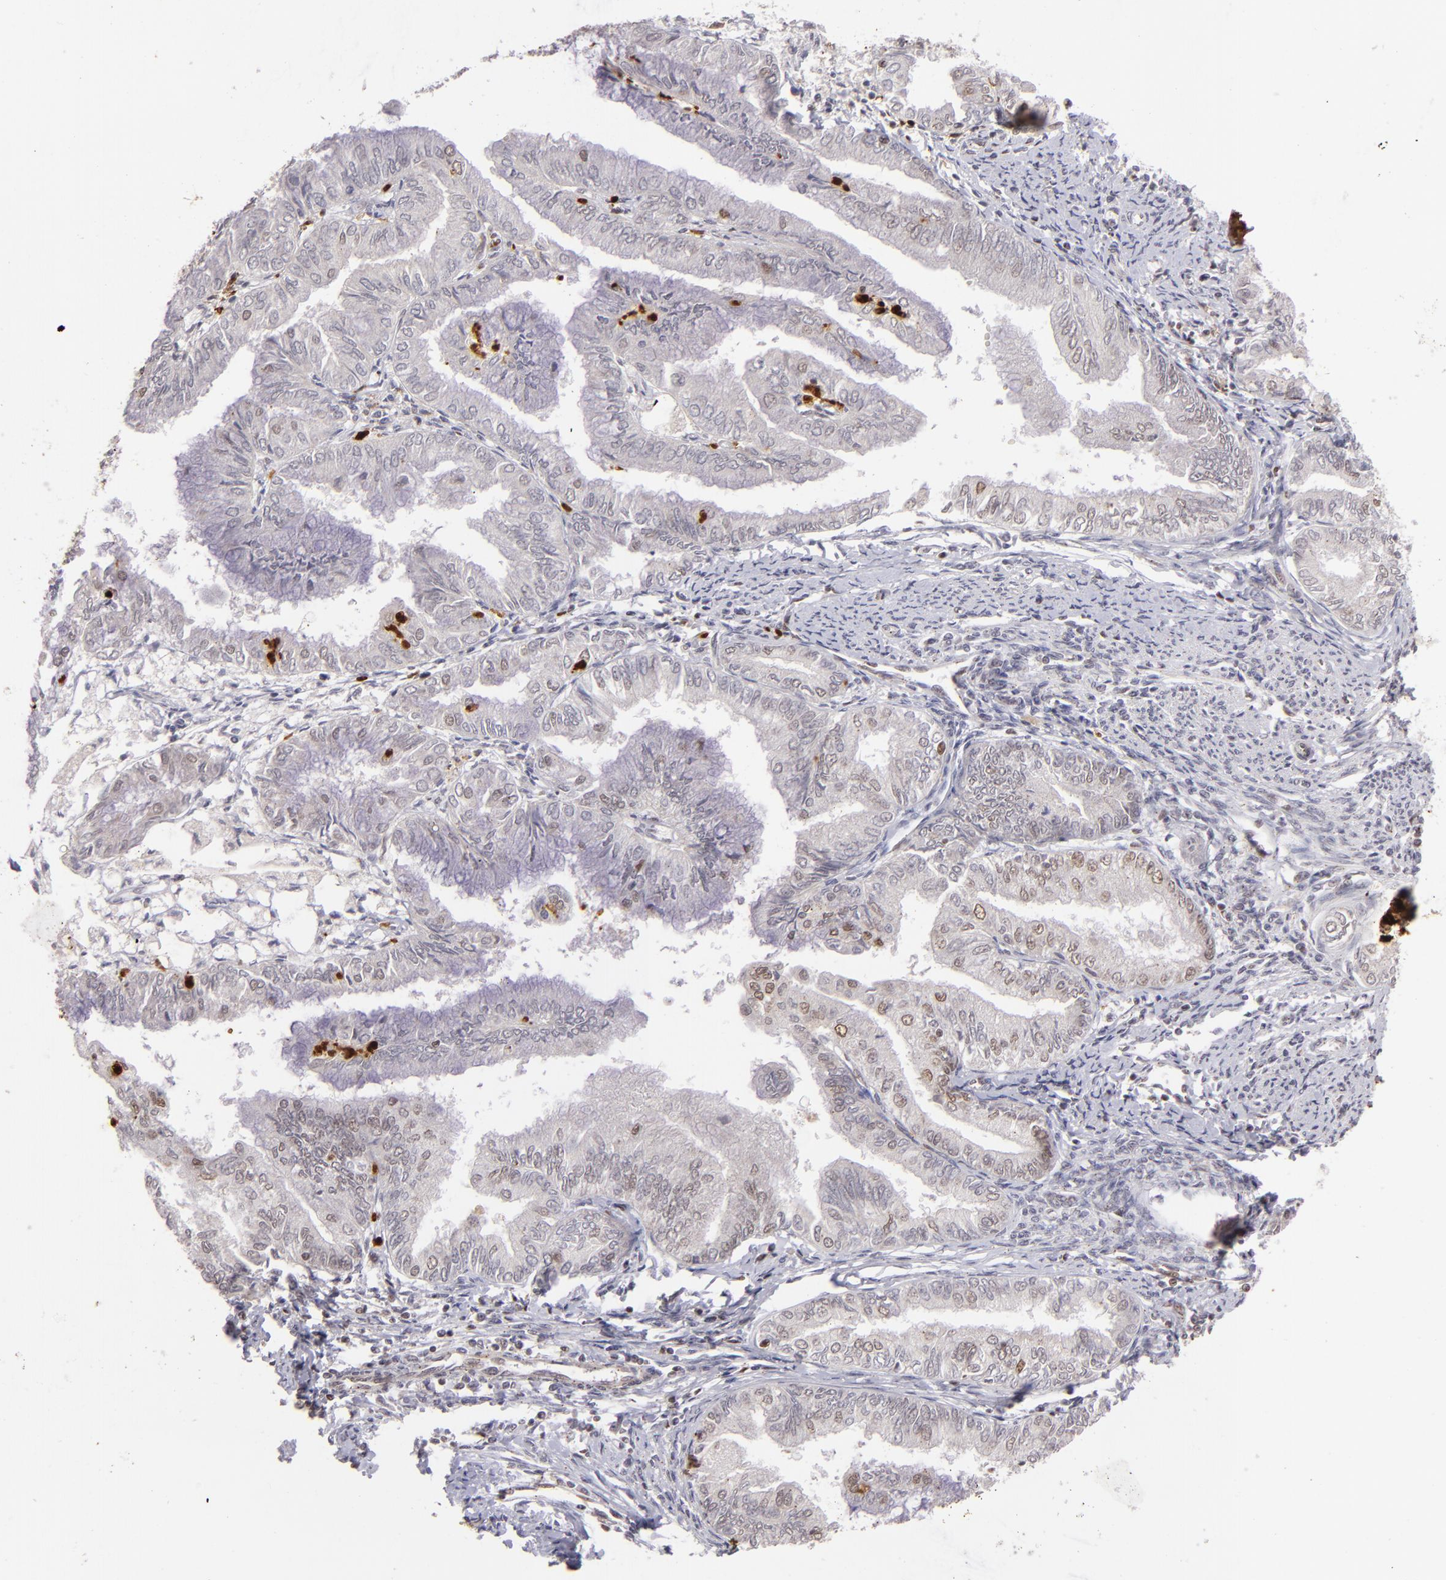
{"staining": {"intensity": "weak", "quantity": "<25%", "location": "nuclear"}, "tissue": "endometrial cancer", "cell_type": "Tumor cells", "image_type": "cancer", "snomed": [{"axis": "morphology", "description": "Adenocarcinoma, NOS"}, {"axis": "topography", "description": "Endometrium"}], "caption": "Tumor cells are negative for protein expression in human adenocarcinoma (endometrial).", "gene": "RXRG", "patient": {"sex": "female", "age": 66}}